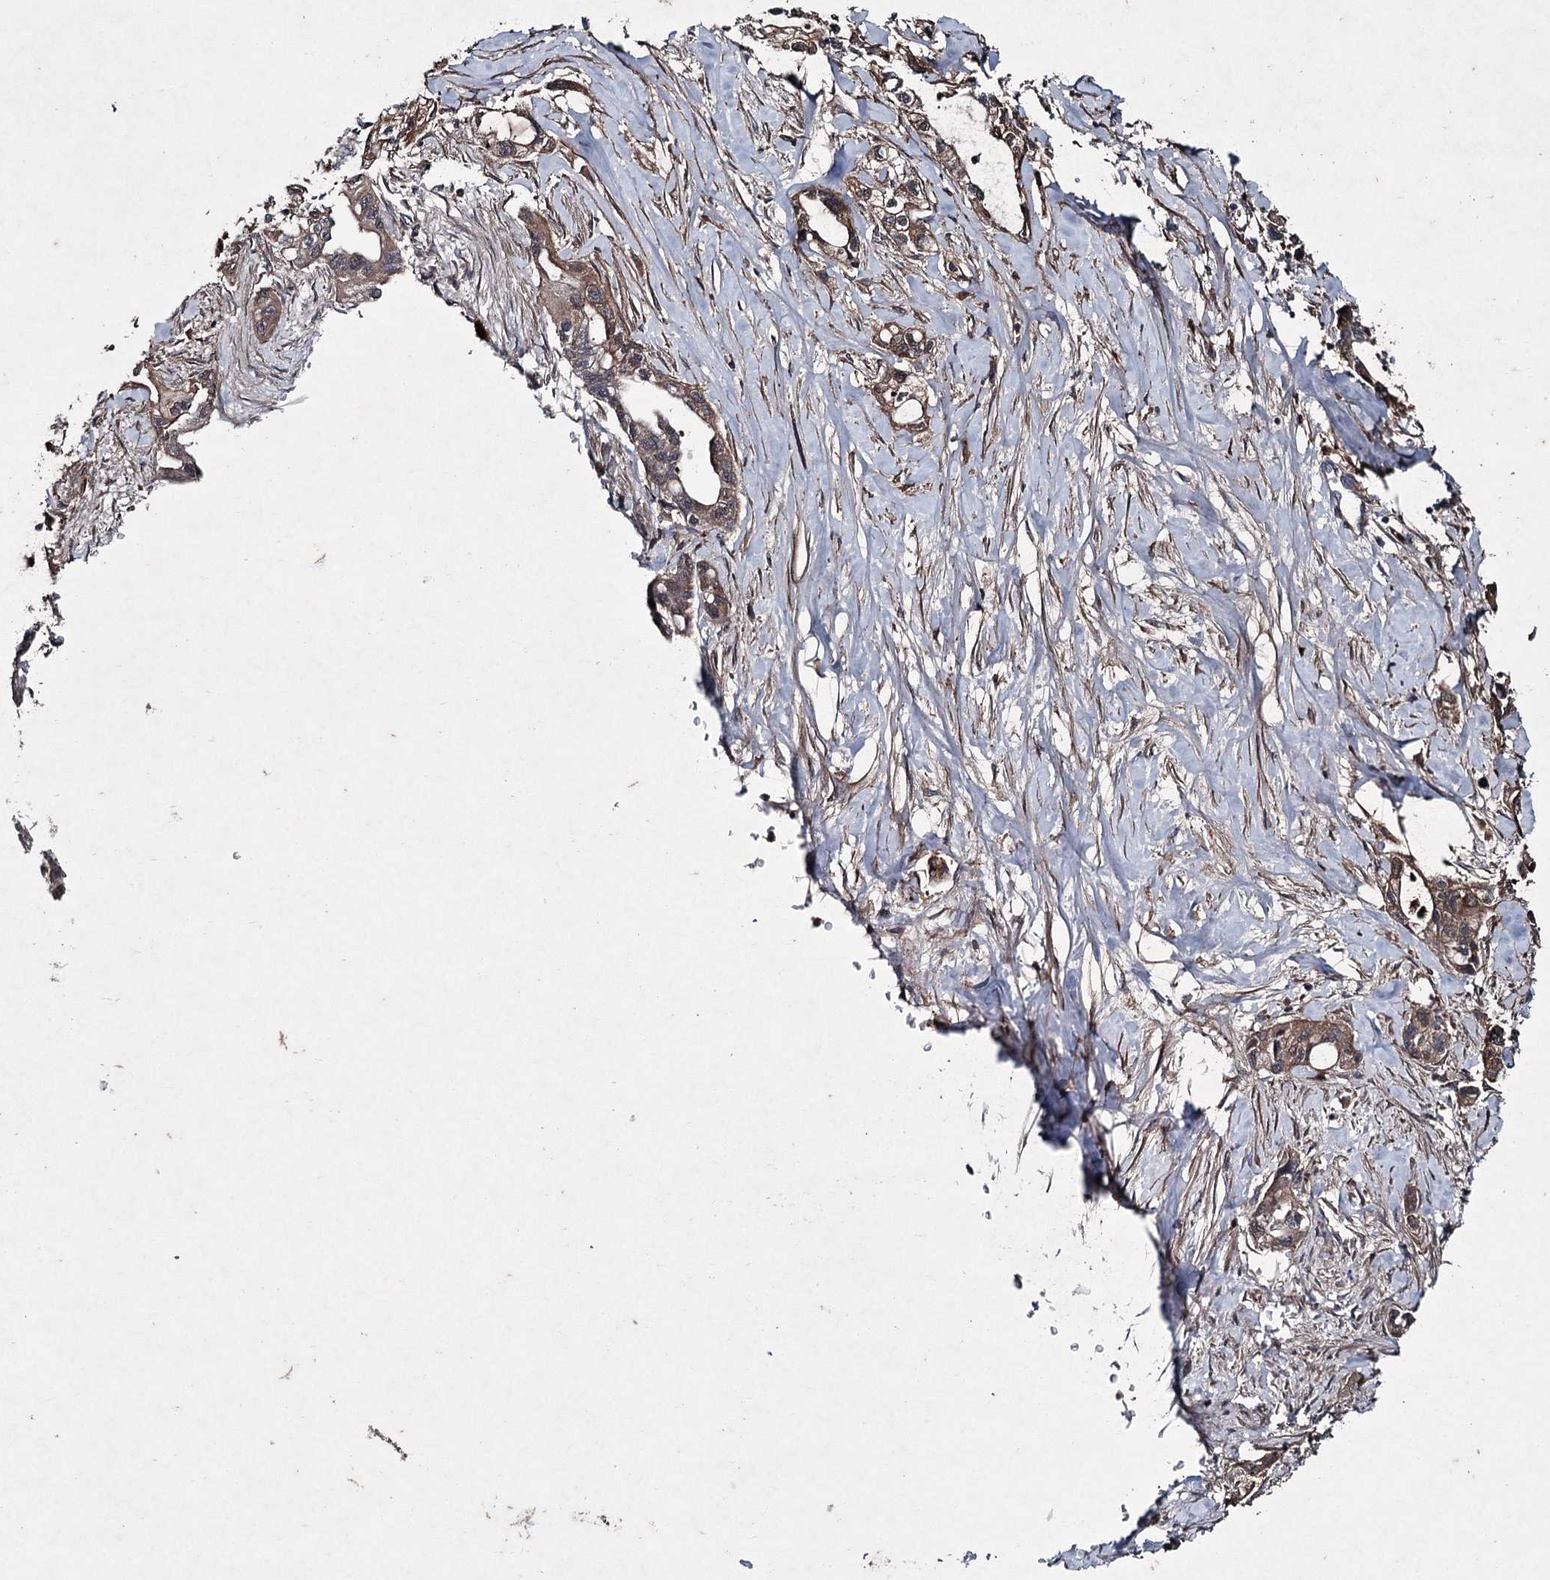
{"staining": {"intensity": "weak", "quantity": ">75%", "location": "cytoplasmic/membranous"}, "tissue": "pancreatic cancer", "cell_type": "Tumor cells", "image_type": "cancer", "snomed": [{"axis": "morphology", "description": "Adenocarcinoma, NOS"}, {"axis": "topography", "description": "Pancreas"}], "caption": "Human pancreatic adenocarcinoma stained with a protein marker shows weak staining in tumor cells.", "gene": "PGLYRP2", "patient": {"sex": "male", "age": 75}}